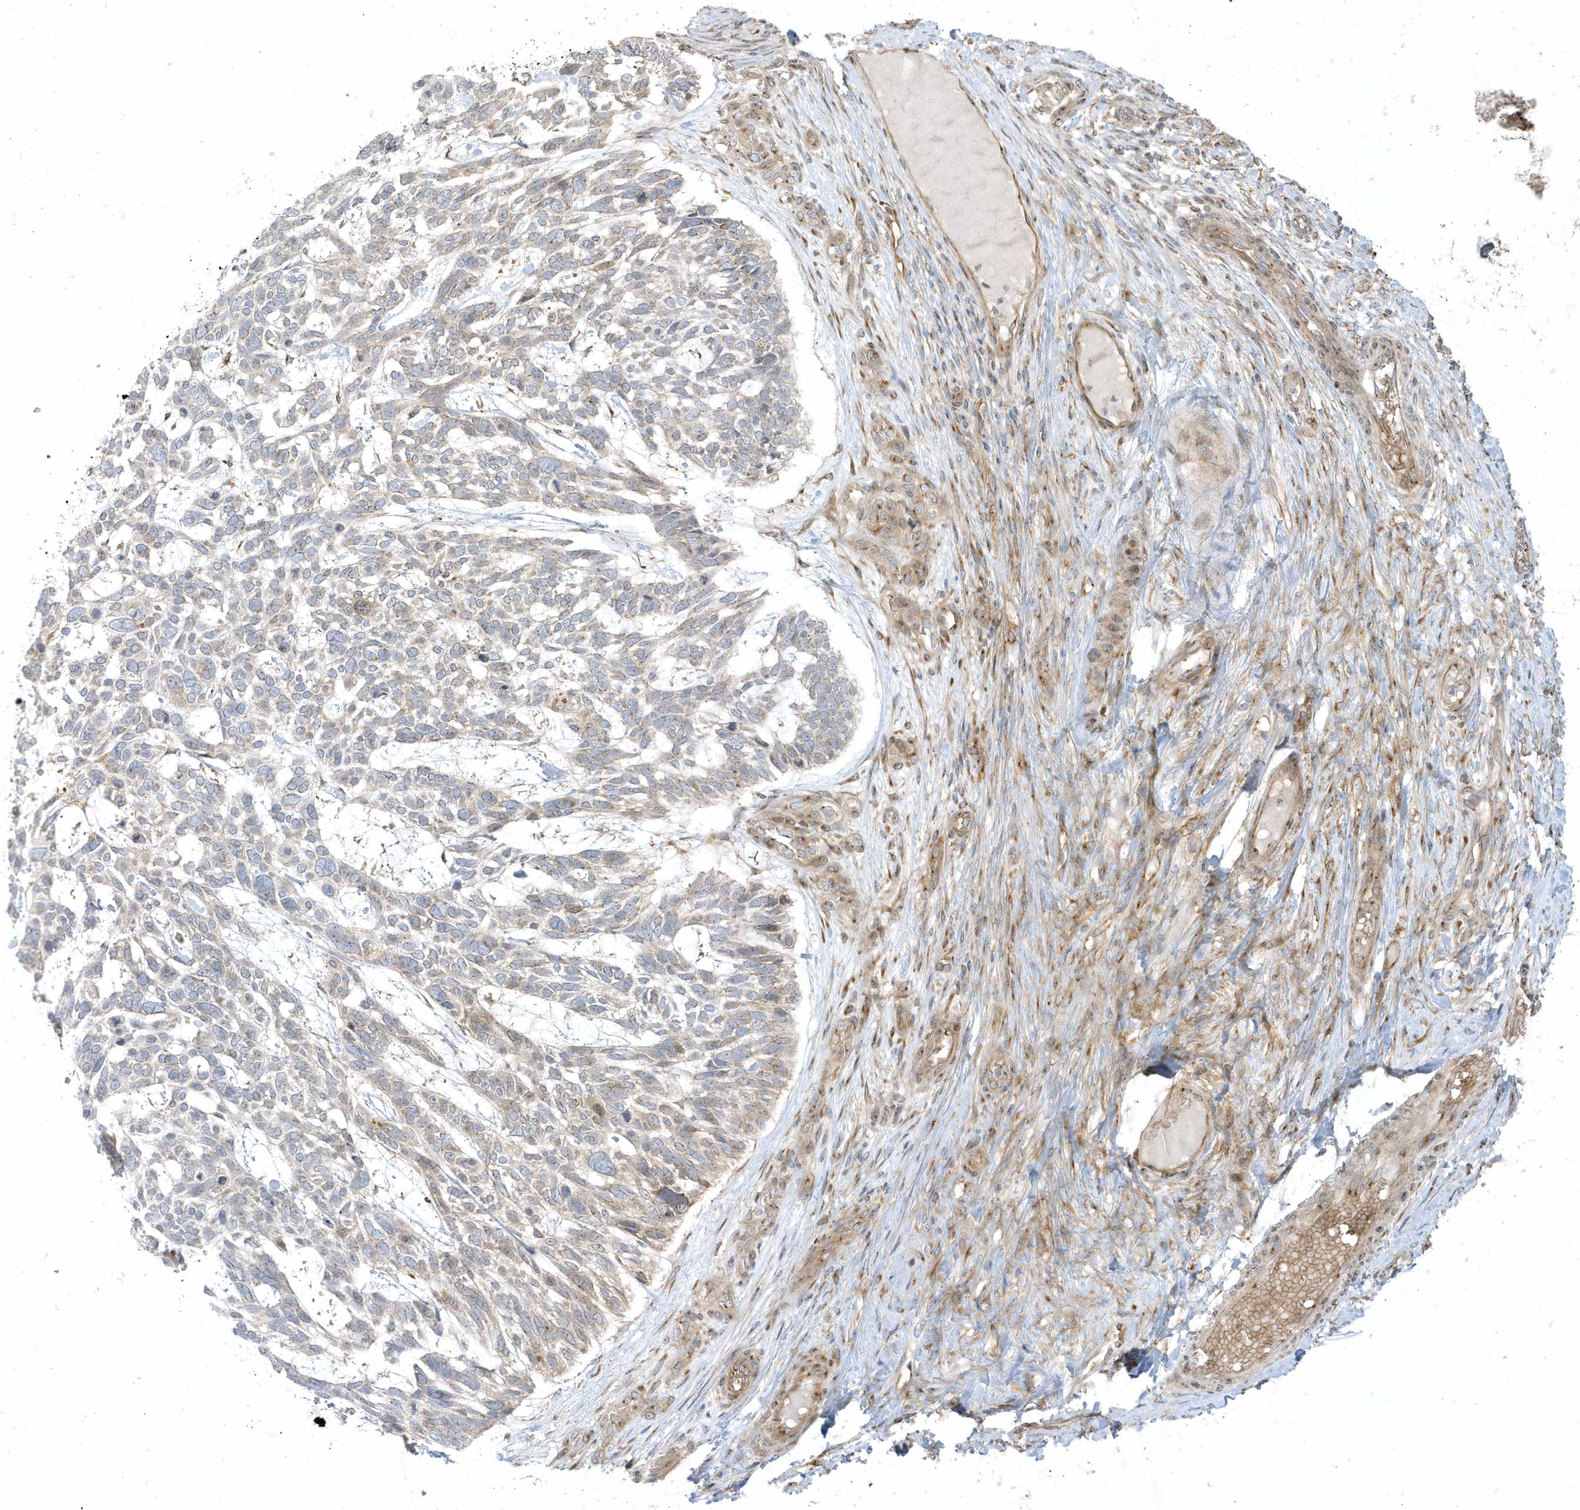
{"staining": {"intensity": "weak", "quantity": "<25%", "location": "cytoplasmic/membranous"}, "tissue": "skin cancer", "cell_type": "Tumor cells", "image_type": "cancer", "snomed": [{"axis": "morphology", "description": "Basal cell carcinoma"}, {"axis": "topography", "description": "Skin"}], "caption": "A photomicrograph of human skin cancer (basal cell carcinoma) is negative for staining in tumor cells.", "gene": "RPP40", "patient": {"sex": "male", "age": 88}}